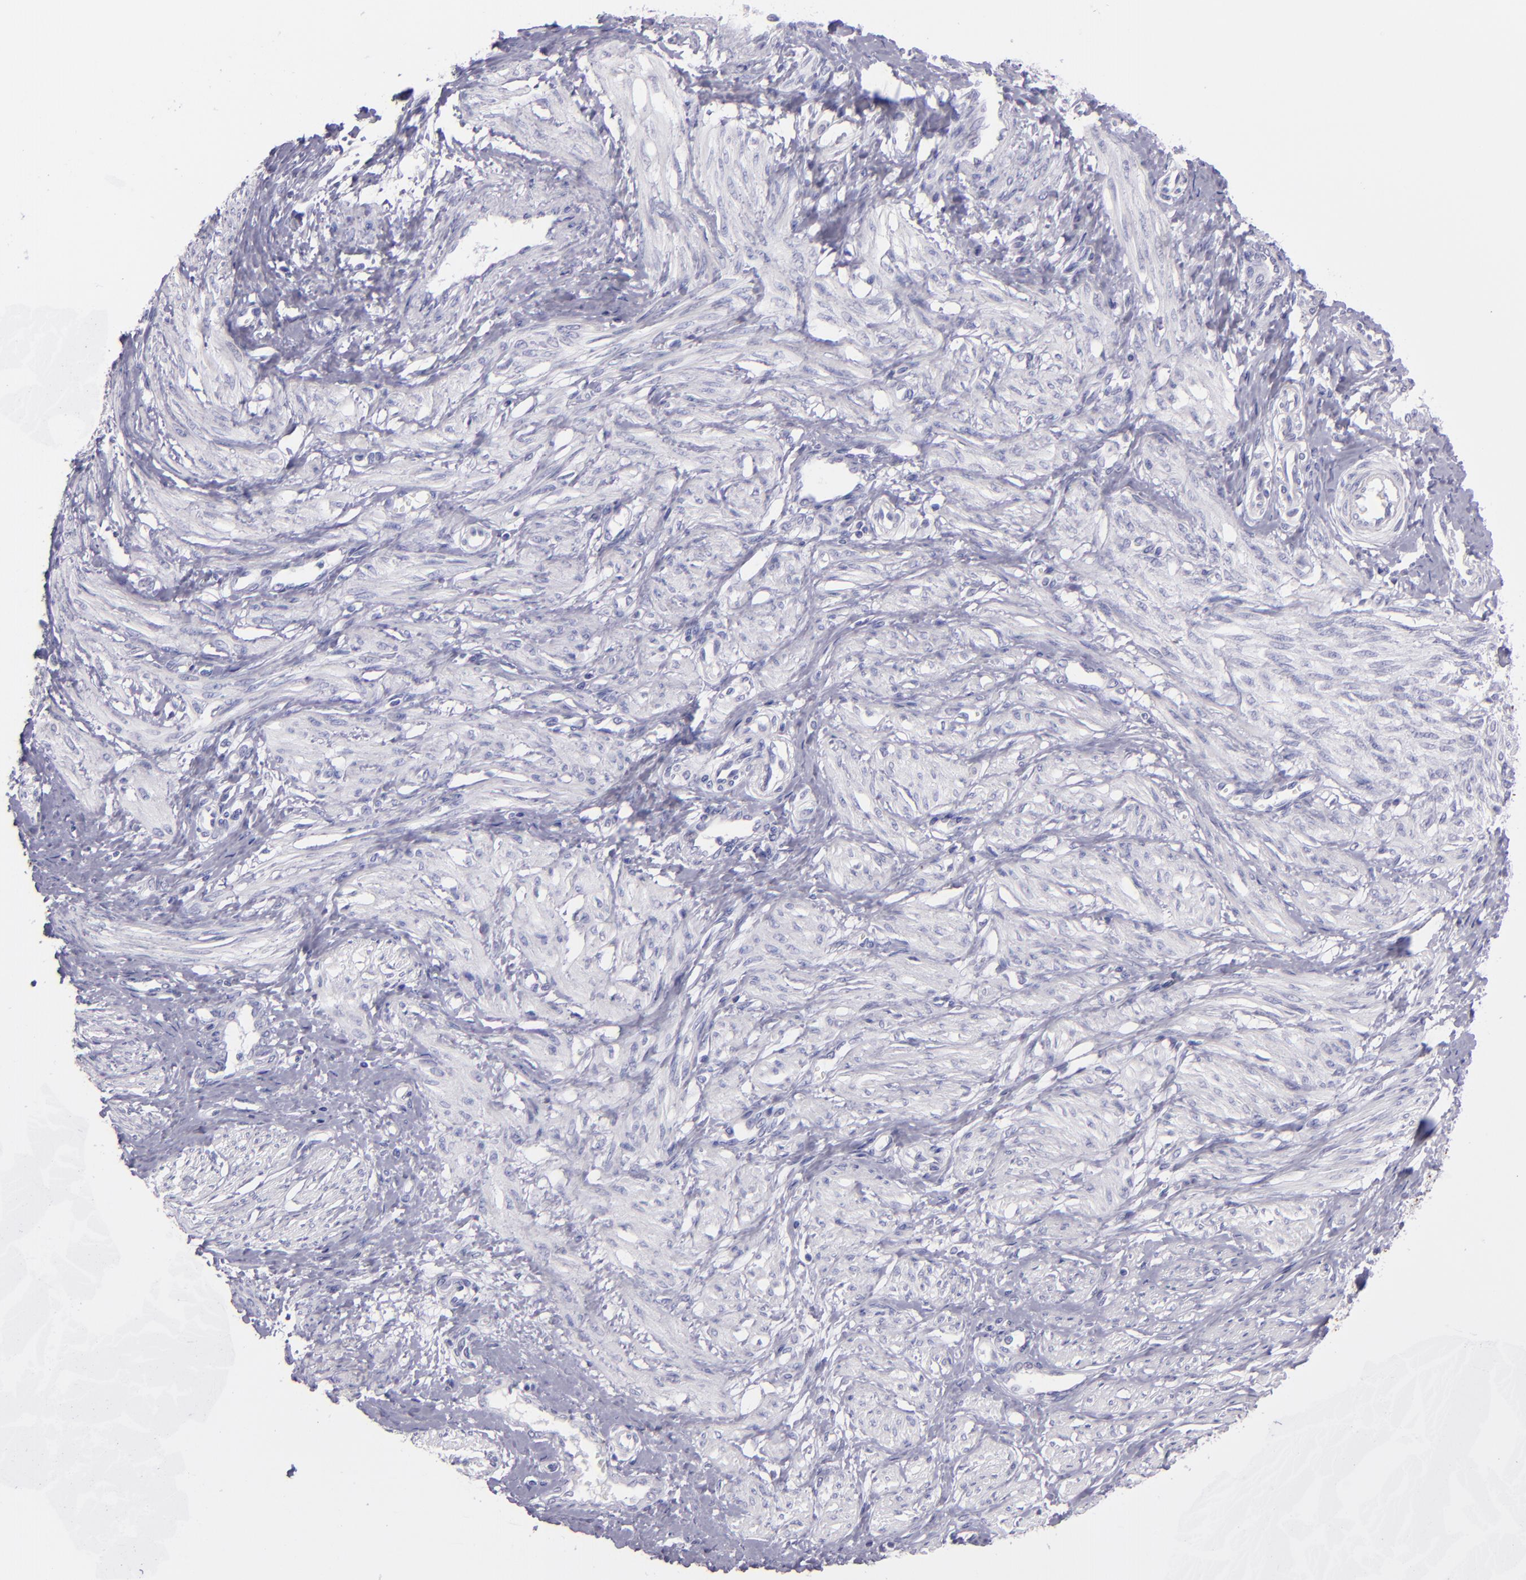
{"staining": {"intensity": "negative", "quantity": "none", "location": "none"}, "tissue": "smooth muscle", "cell_type": "Smooth muscle cells", "image_type": "normal", "snomed": [{"axis": "morphology", "description": "Normal tissue, NOS"}, {"axis": "topography", "description": "Smooth muscle"}, {"axis": "topography", "description": "Uterus"}], "caption": "This is an immunohistochemistry image of benign human smooth muscle. There is no expression in smooth muscle cells.", "gene": "TNNT3", "patient": {"sex": "female", "age": 39}}